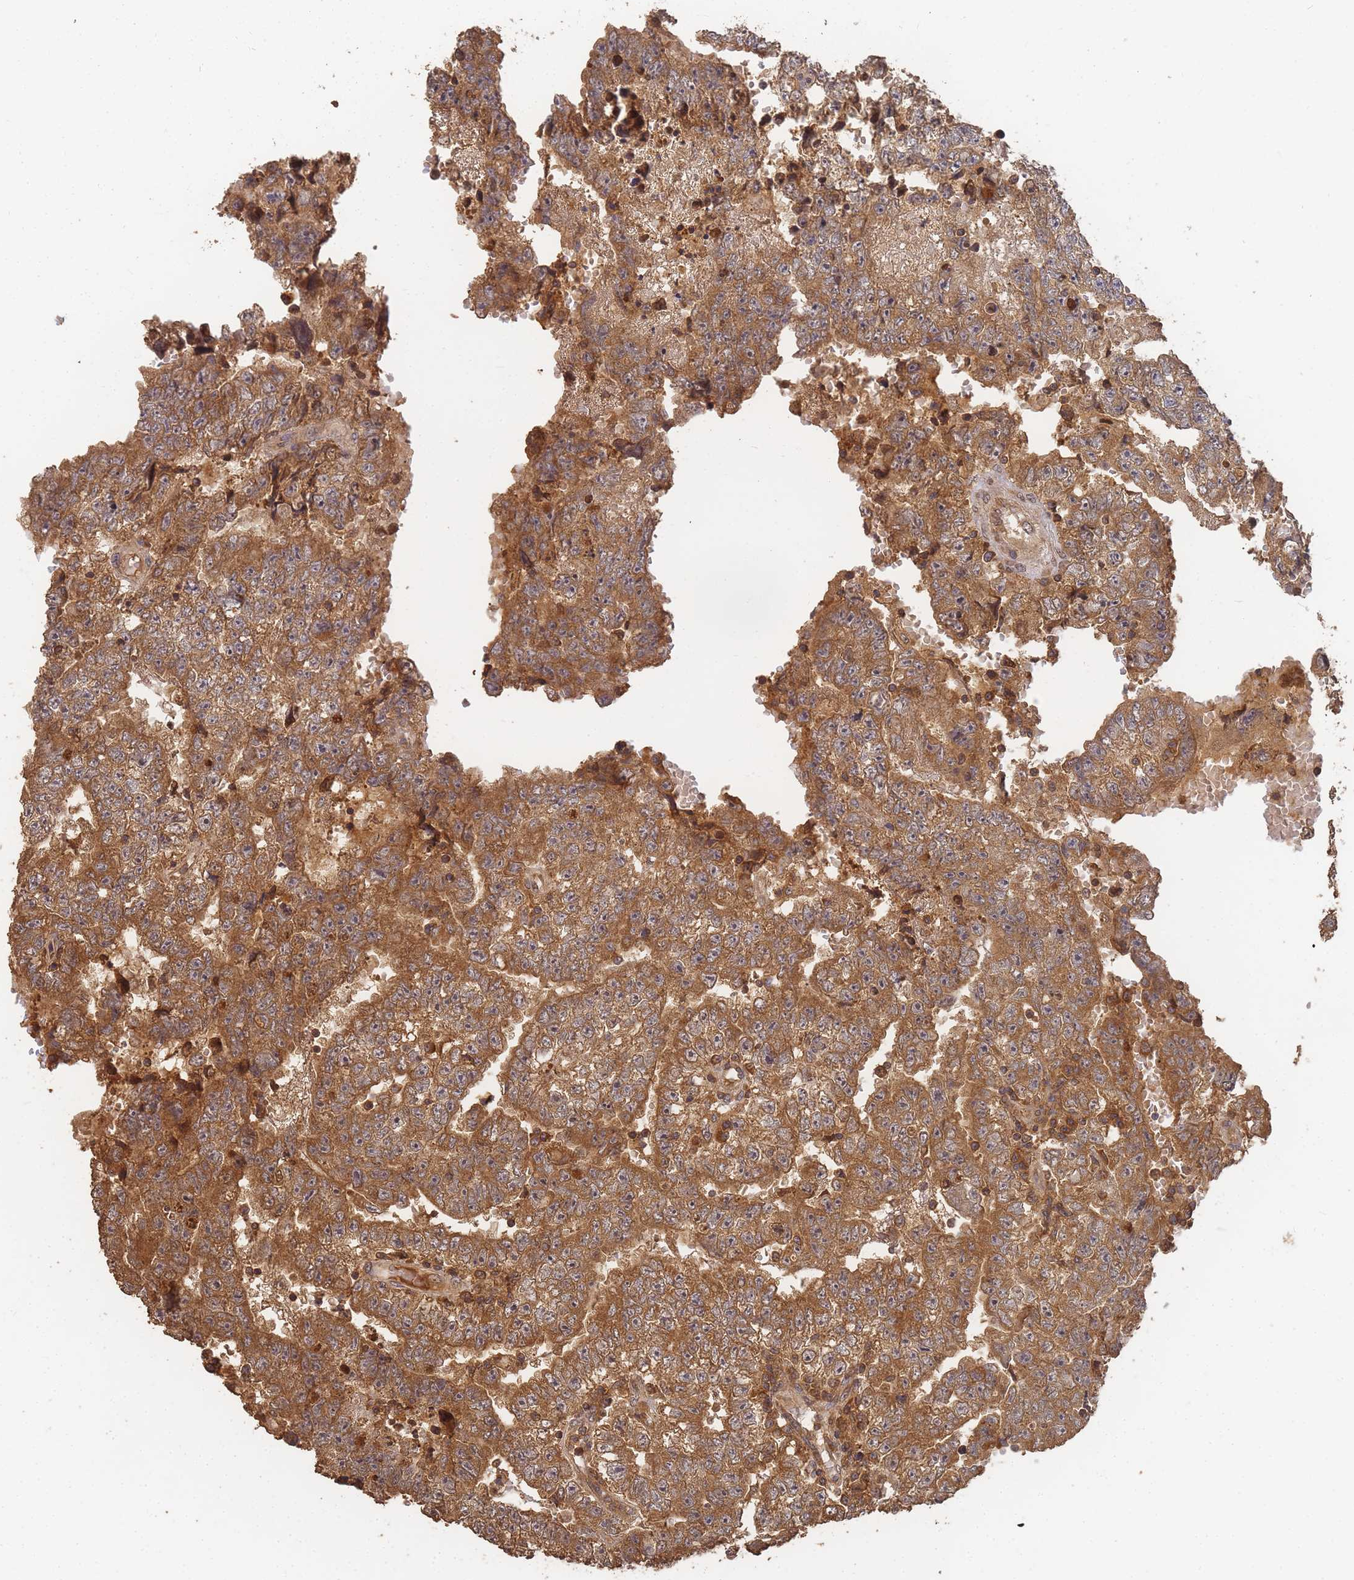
{"staining": {"intensity": "moderate", "quantity": ">75%", "location": "cytoplasmic/membranous"}, "tissue": "testis cancer", "cell_type": "Tumor cells", "image_type": "cancer", "snomed": [{"axis": "morphology", "description": "Carcinoma, Embryonal, NOS"}, {"axis": "topography", "description": "Testis"}], "caption": "This image shows embryonal carcinoma (testis) stained with immunohistochemistry to label a protein in brown. The cytoplasmic/membranous of tumor cells show moderate positivity for the protein. Nuclei are counter-stained blue.", "gene": "ALKBH1", "patient": {"sex": "male", "age": 25}}